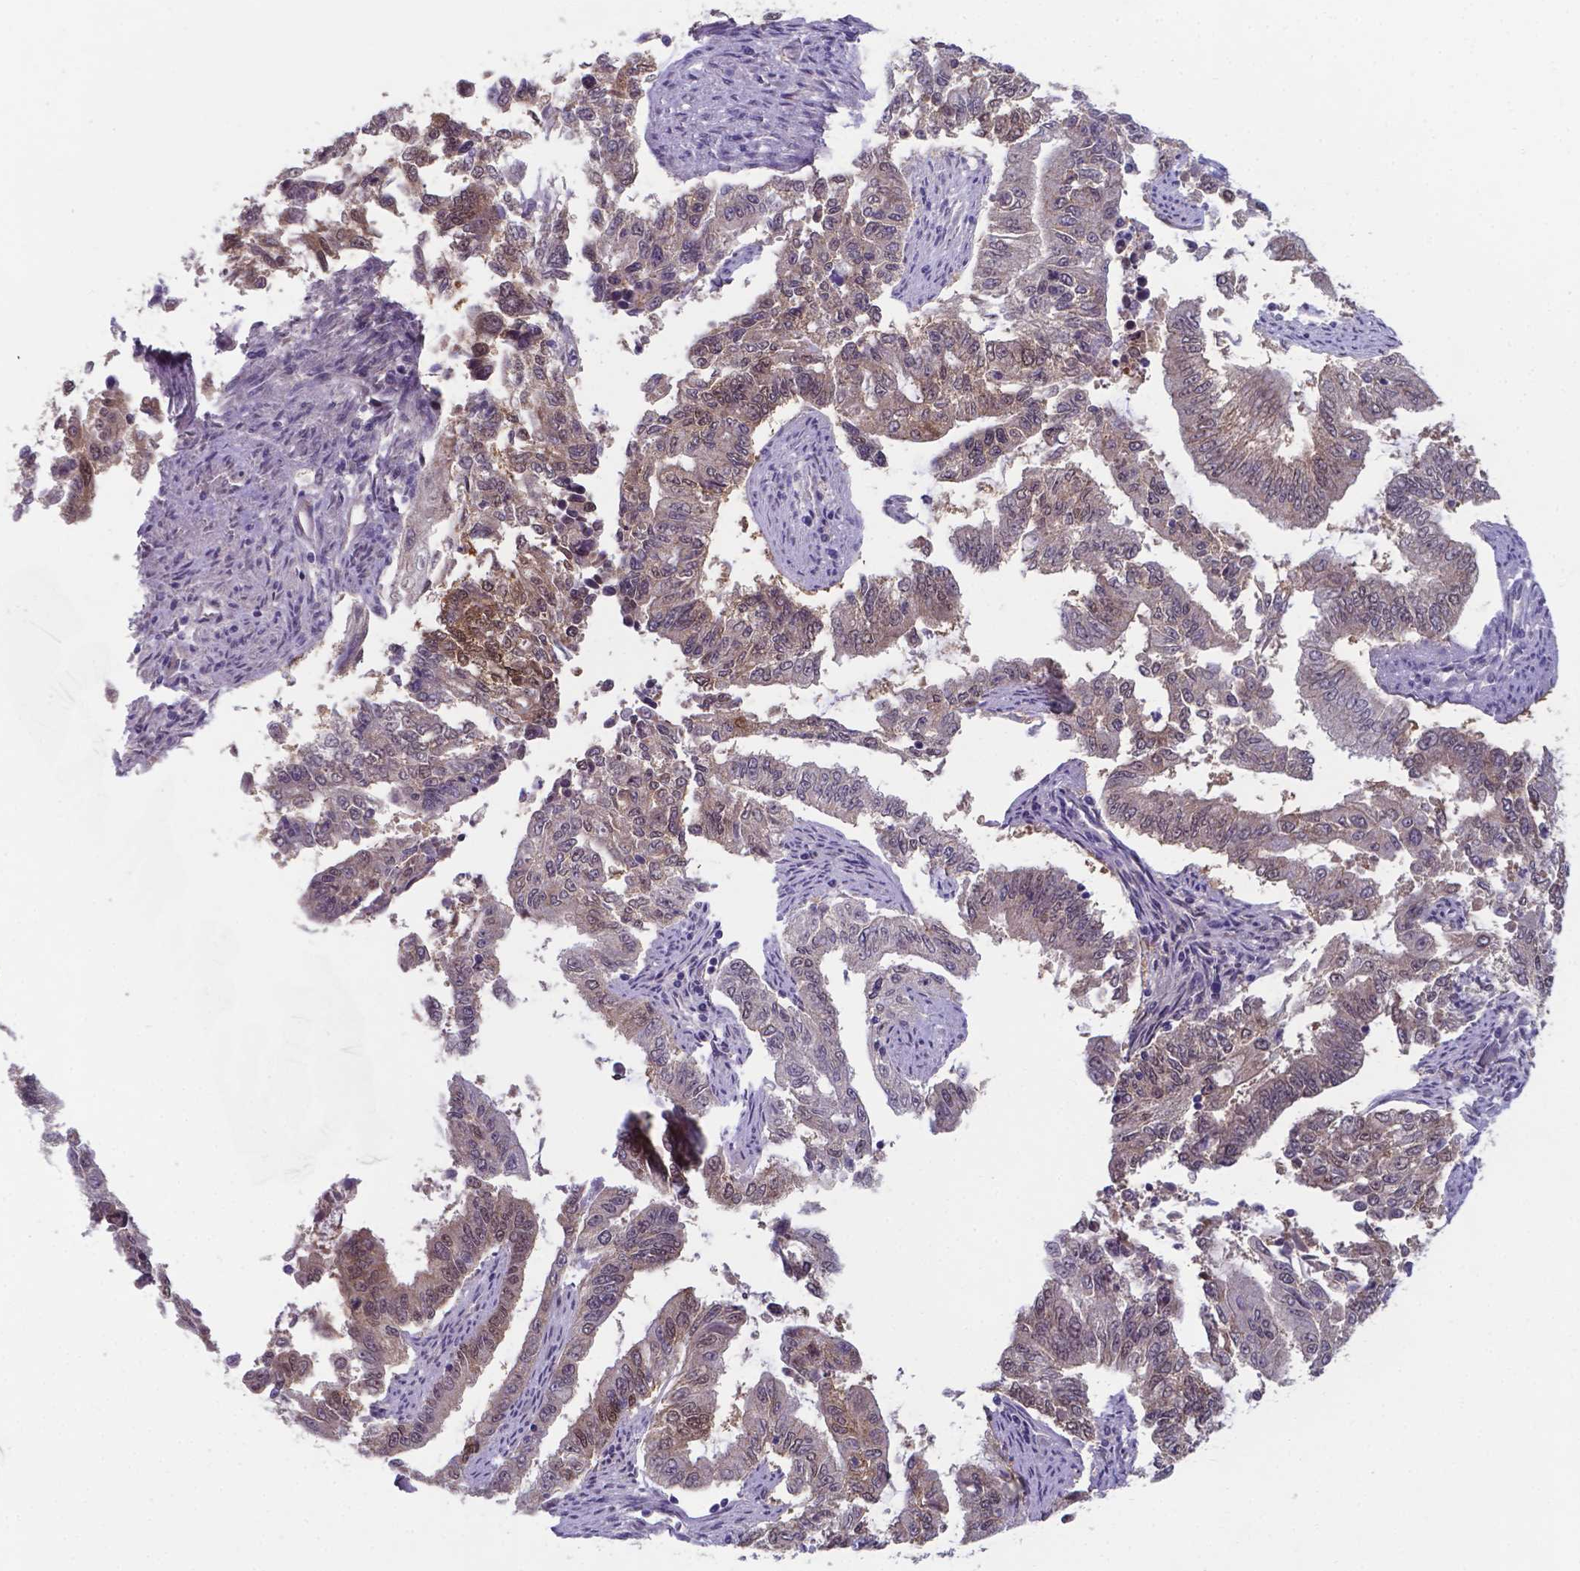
{"staining": {"intensity": "weak", "quantity": "25%-75%", "location": "cytoplasmic/membranous,nuclear"}, "tissue": "endometrial cancer", "cell_type": "Tumor cells", "image_type": "cancer", "snomed": [{"axis": "morphology", "description": "Adenocarcinoma, NOS"}, {"axis": "topography", "description": "Uterus"}], "caption": "High-magnification brightfield microscopy of endometrial cancer (adenocarcinoma) stained with DAB (brown) and counterstained with hematoxylin (blue). tumor cells exhibit weak cytoplasmic/membranous and nuclear staining is identified in about25%-75% of cells.", "gene": "UBE2E2", "patient": {"sex": "female", "age": 59}}